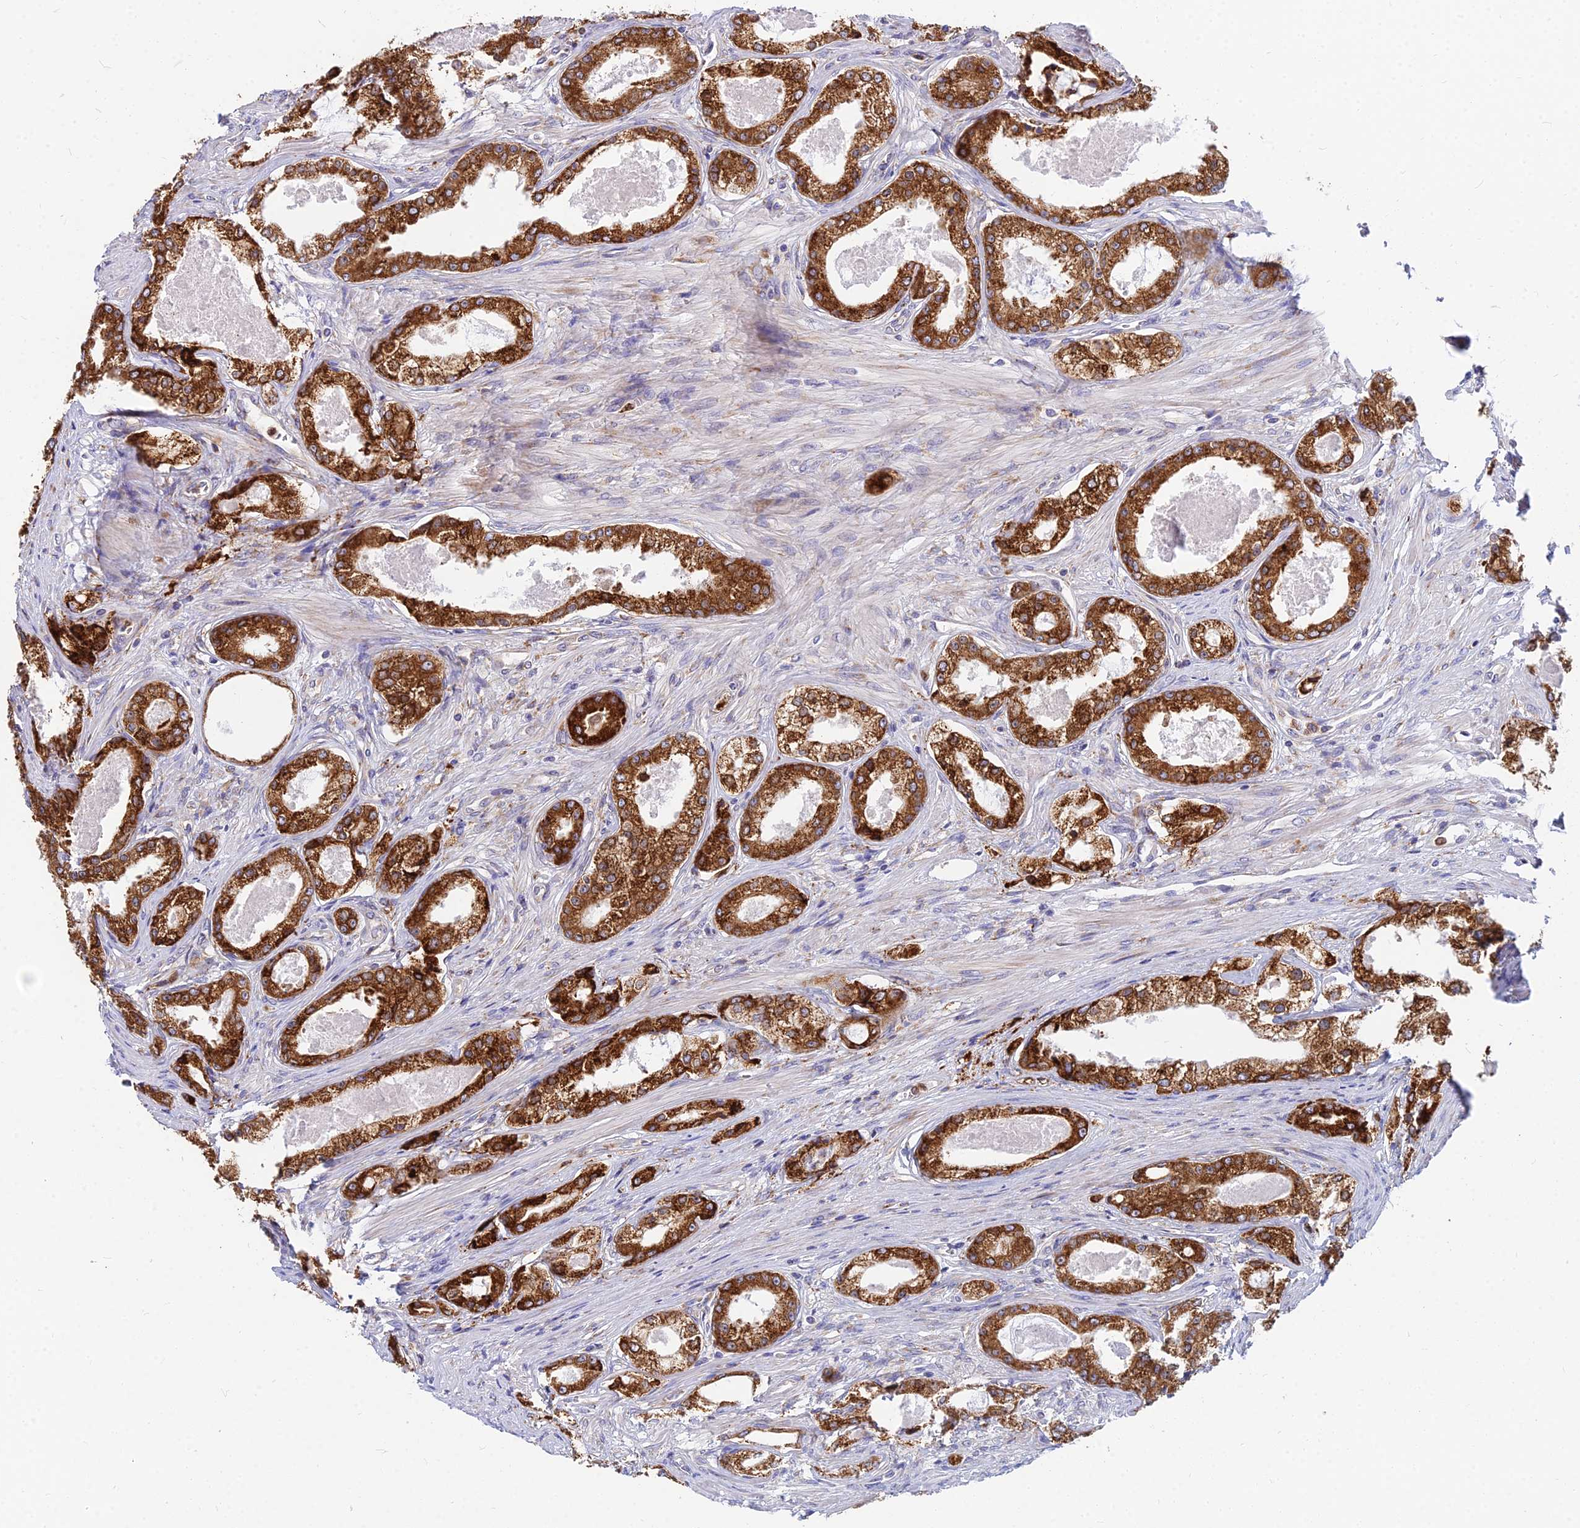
{"staining": {"intensity": "strong", "quantity": ">75%", "location": "cytoplasmic/membranous"}, "tissue": "prostate cancer", "cell_type": "Tumor cells", "image_type": "cancer", "snomed": [{"axis": "morphology", "description": "Adenocarcinoma, Low grade"}, {"axis": "topography", "description": "Prostate"}], "caption": "Protein expression analysis of prostate cancer reveals strong cytoplasmic/membranous staining in about >75% of tumor cells.", "gene": "CCT6B", "patient": {"sex": "male", "age": 68}}